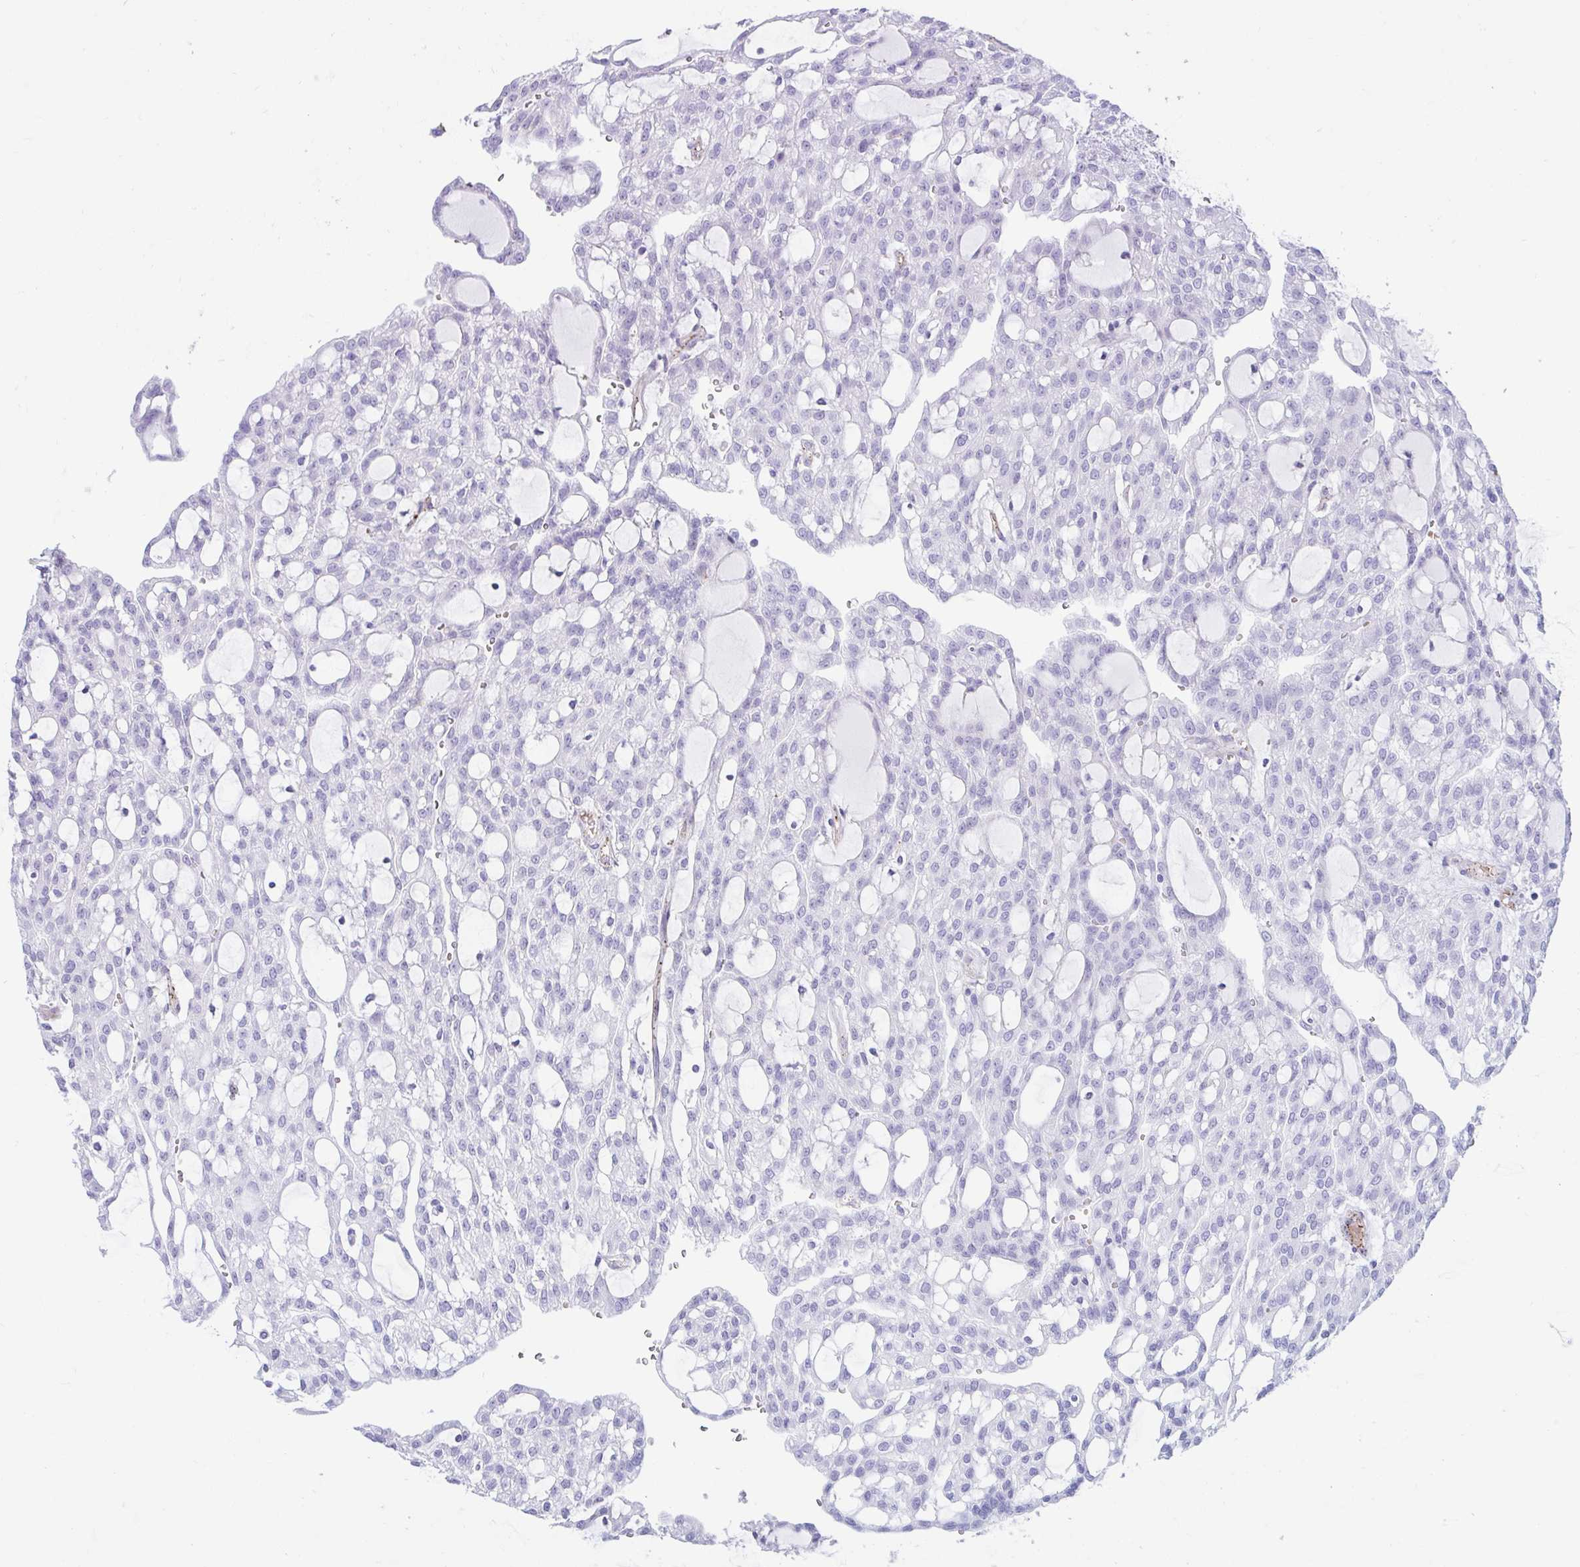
{"staining": {"intensity": "negative", "quantity": "none", "location": "none"}, "tissue": "renal cancer", "cell_type": "Tumor cells", "image_type": "cancer", "snomed": [{"axis": "morphology", "description": "Adenocarcinoma, NOS"}, {"axis": "topography", "description": "Kidney"}], "caption": "Tumor cells show no significant protein staining in renal cancer (adenocarcinoma).", "gene": "UBL3", "patient": {"sex": "male", "age": 63}}